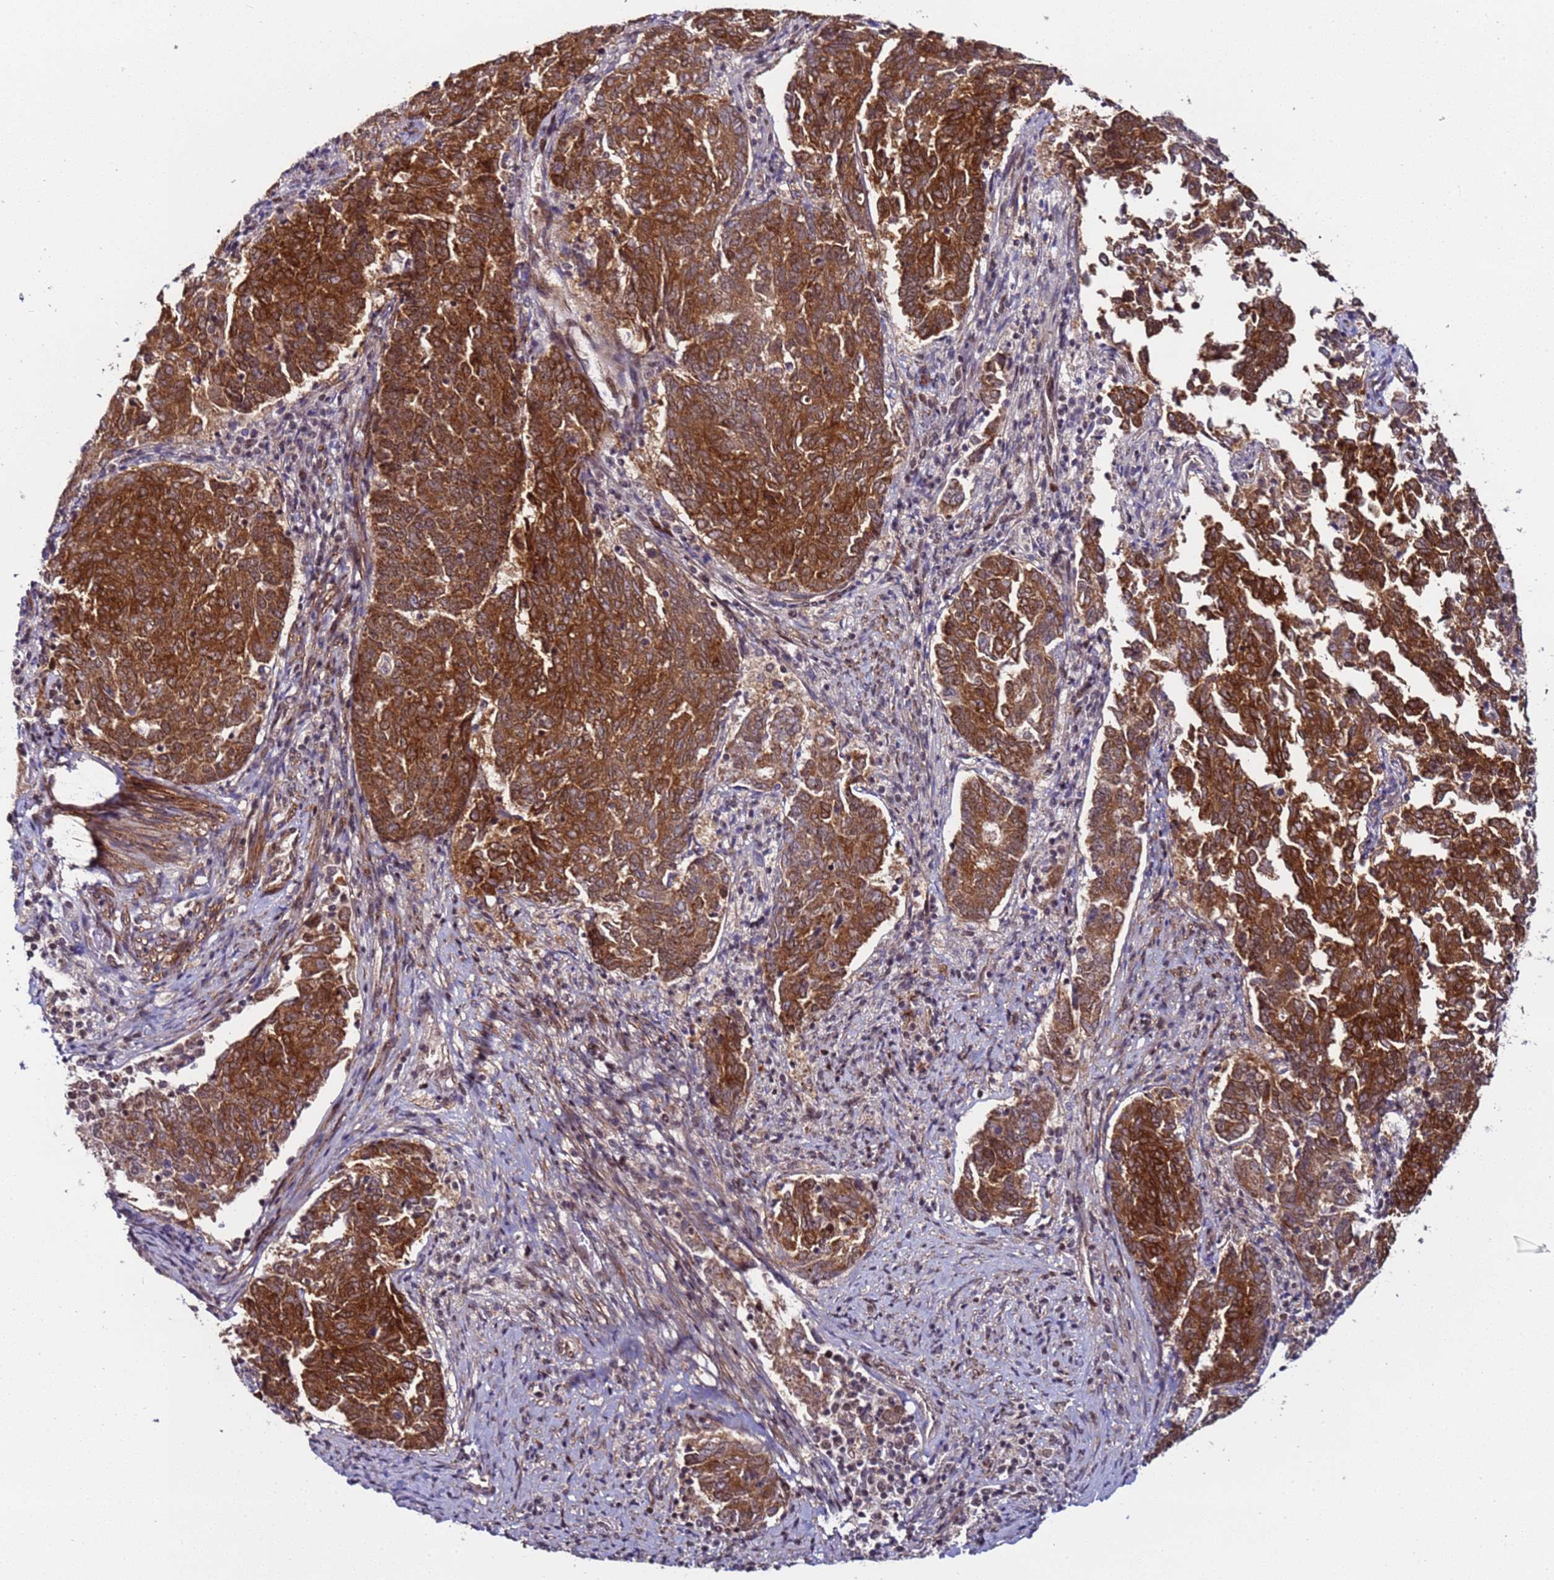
{"staining": {"intensity": "strong", "quantity": ">75%", "location": "cytoplasmic/membranous"}, "tissue": "endometrial cancer", "cell_type": "Tumor cells", "image_type": "cancer", "snomed": [{"axis": "morphology", "description": "Adenocarcinoma, NOS"}, {"axis": "topography", "description": "Endometrium"}], "caption": "Endometrial cancer (adenocarcinoma) stained with immunohistochemistry exhibits strong cytoplasmic/membranous staining in approximately >75% of tumor cells.", "gene": "PPM1H", "patient": {"sex": "female", "age": 80}}